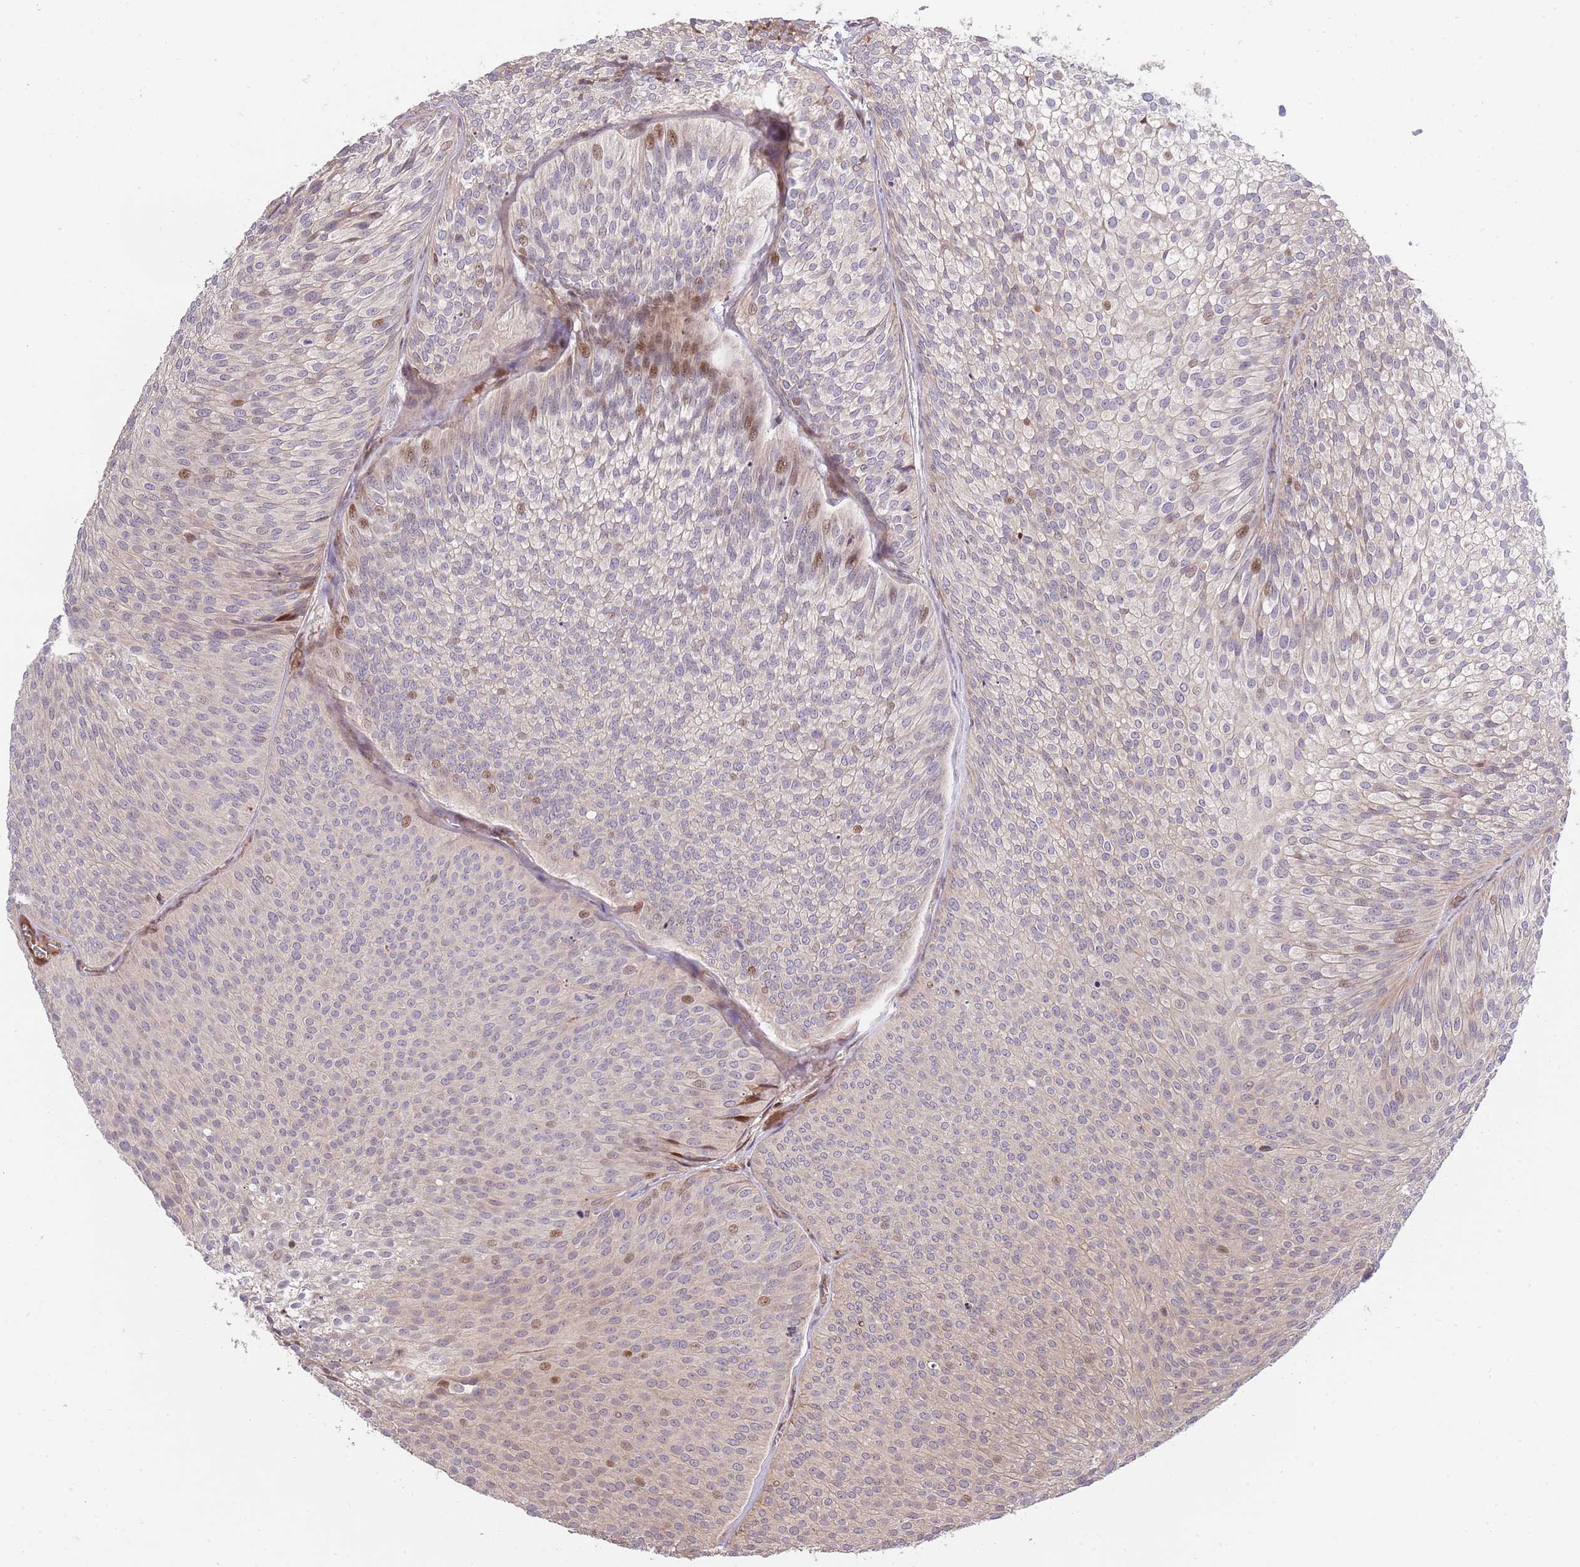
{"staining": {"intensity": "moderate", "quantity": "<25%", "location": "nuclear"}, "tissue": "urothelial cancer", "cell_type": "Tumor cells", "image_type": "cancer", "snomed": [{"axis": "morphology", "description": "Urothelial carcinoma, Low grade"}, {"axis": "topography", "description": "Urinary bladder"}], "caption": "Immunohistochemistry image of neoplastic tissue: urothelial cancer stained using IHC displays low levels of moderate protein expression localized specifically in the nuclear of tumor cells, appearing as a nuclear brown color.", "gene": "SYNDIG1L", "patient": {"sex": "male", "age": 91}}